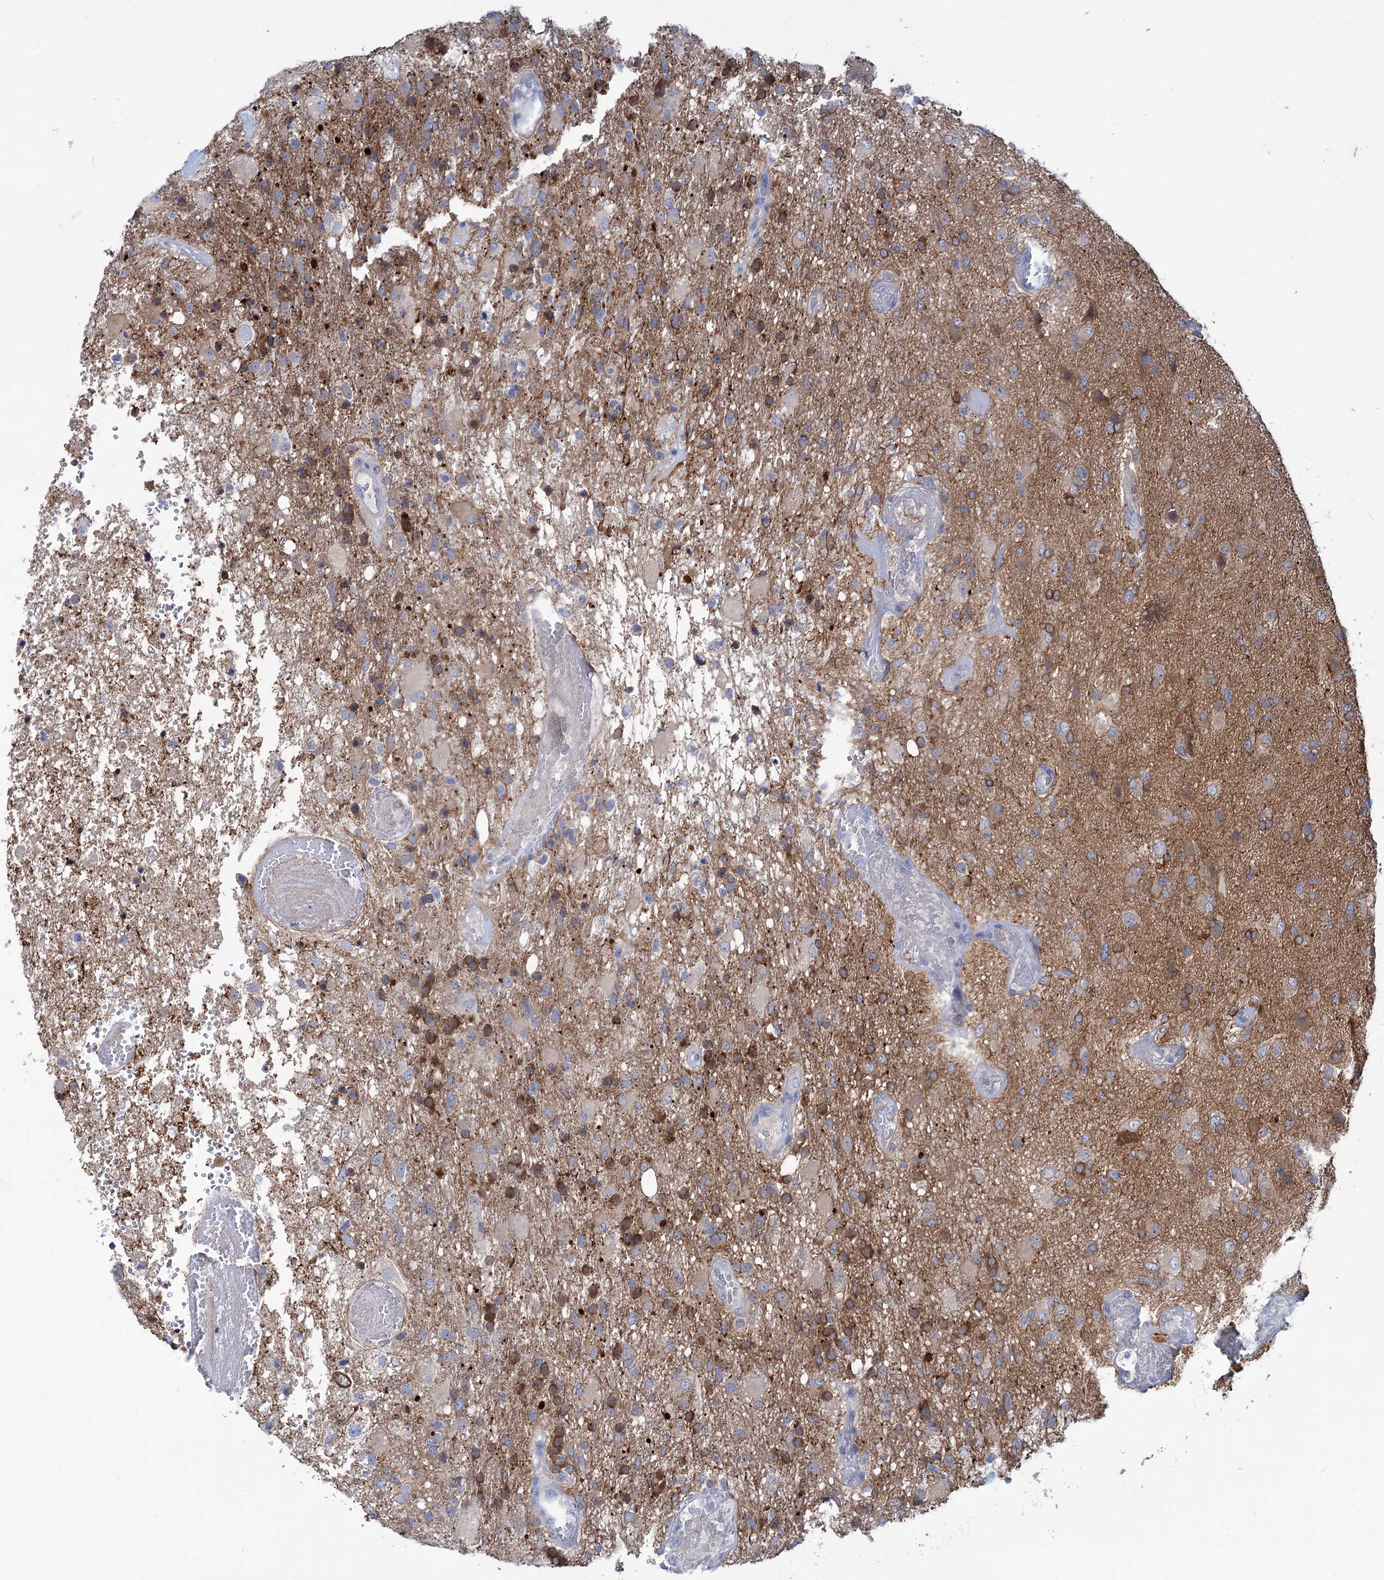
{"staining": {"intensity": "moderate", "quantity": "25%-75%", "location": "cytoplasmic/membranous"}, "tissue": "glioma", "cell_type": "Tumor cells", "image_type": "cancer", "snomed": [{"axis": "morphology", "description": "Glioma, malignant, High grade"}, {"axis": "topography", "description": "Brain"}], "caption": "Protein staining of glioma tissue demonstrates moderate cytoplasmic/membranous positivity in approximately 25%-75% of tumor cells. (Stains: DAB (3,3'-diaminobenzidine) in brown, nuclei in blue, Microscopy: brightfield microscopy at high magnification).", "gene": "MID1IP1", "patient": {"sex": "female", "age": 74}}